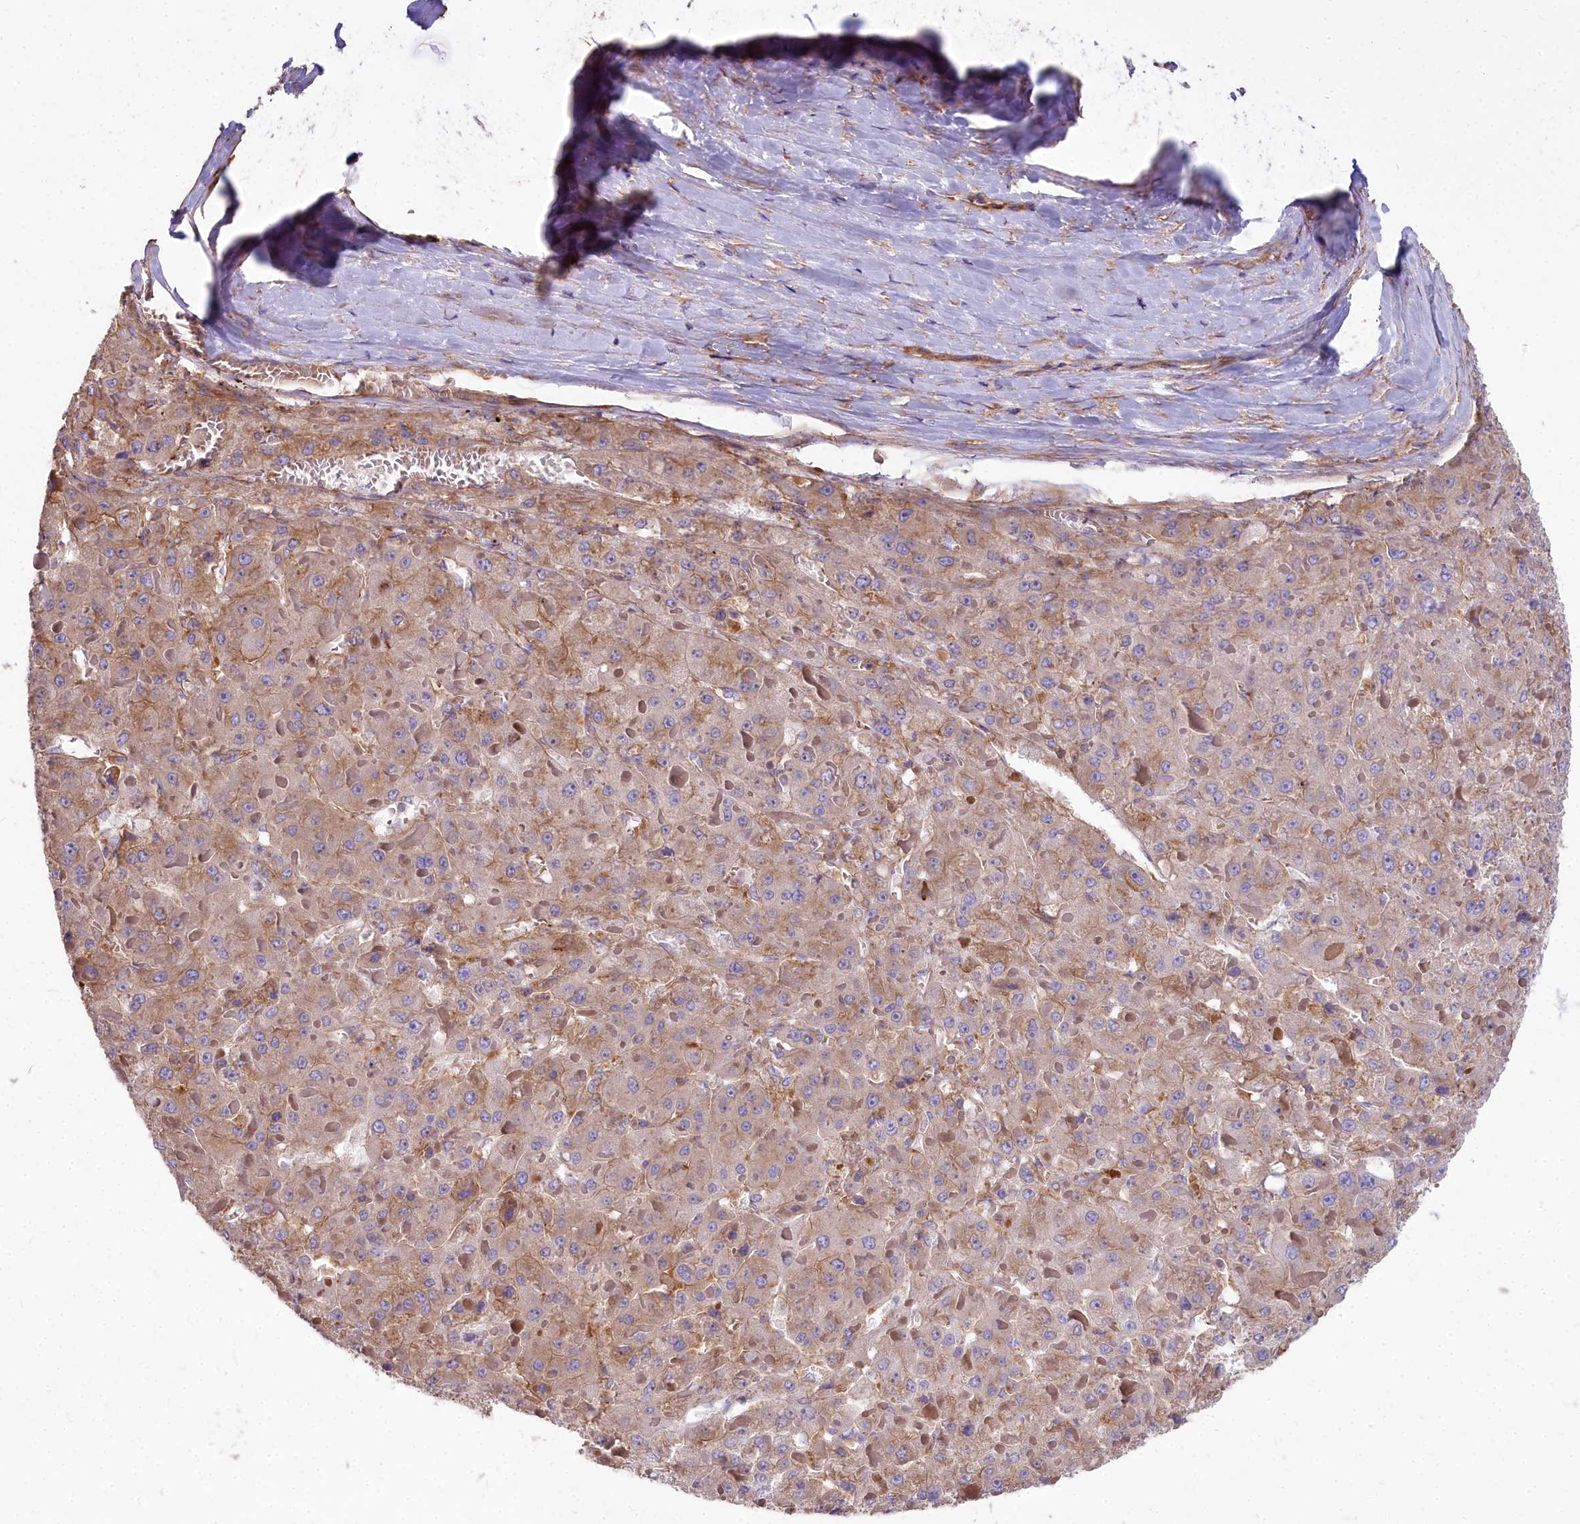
{"staining": {"intensity": "weak", "quantity": ">75%", "location": "cytoplasmic/membranous"}, "tissue": "liver cancer", "cell_type": "Tumor cells", "image_type": "cancer", "snomed": [{"axis": "morphology", "description": "Carcinoma, Hepatocellular, NOS"}, {"axis": "topography", "description": "Liver"}], "caption": "Immunohistochemistry histopathology image of human liver hepatocellular carcinoma stained for a protein (brown), which displays low levels of weak cytoplasmic/membranous staining in approximately >75% of tumor cells.", "gene": "DCTN3", "patient": {"sex": "female", "age": 73}}